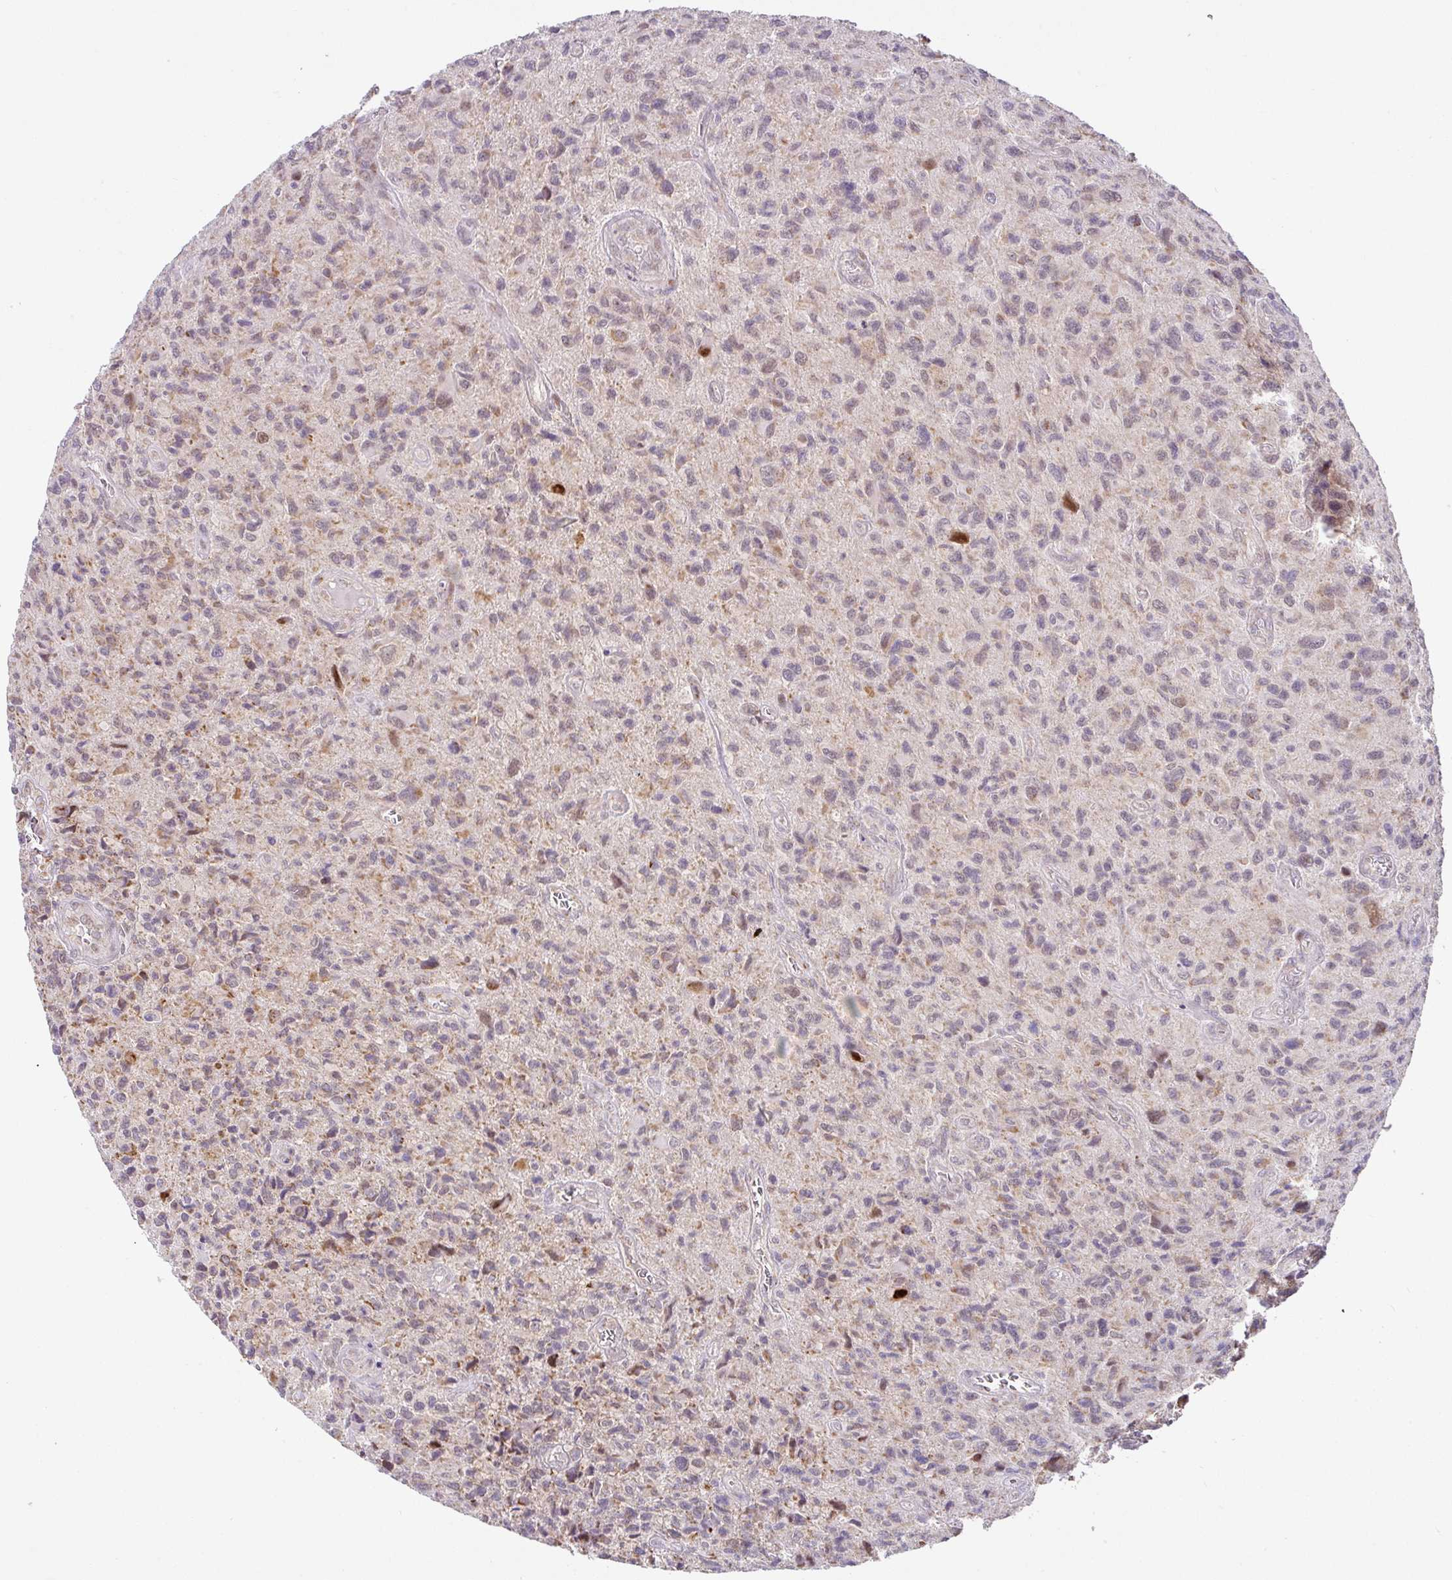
{"staining": {"intensity": "moderate", "quantity": "<25%", "location": "cytoplasmic/membranous,nuclear"}, "tissue": "glioma", "cell_type": "Tumor cells", "image_type": "cancer", "snomed": [{"axis": "morphology", "description": "Glioma, malignant, High grade"}, {"axis": "topography", "description": "Brain"}], "caption": "Human glioma stained with a protein marker shows moderate staining in tumor cells.", "gene": "SARS2", "patient": {"sex": "male", "age": 76}}